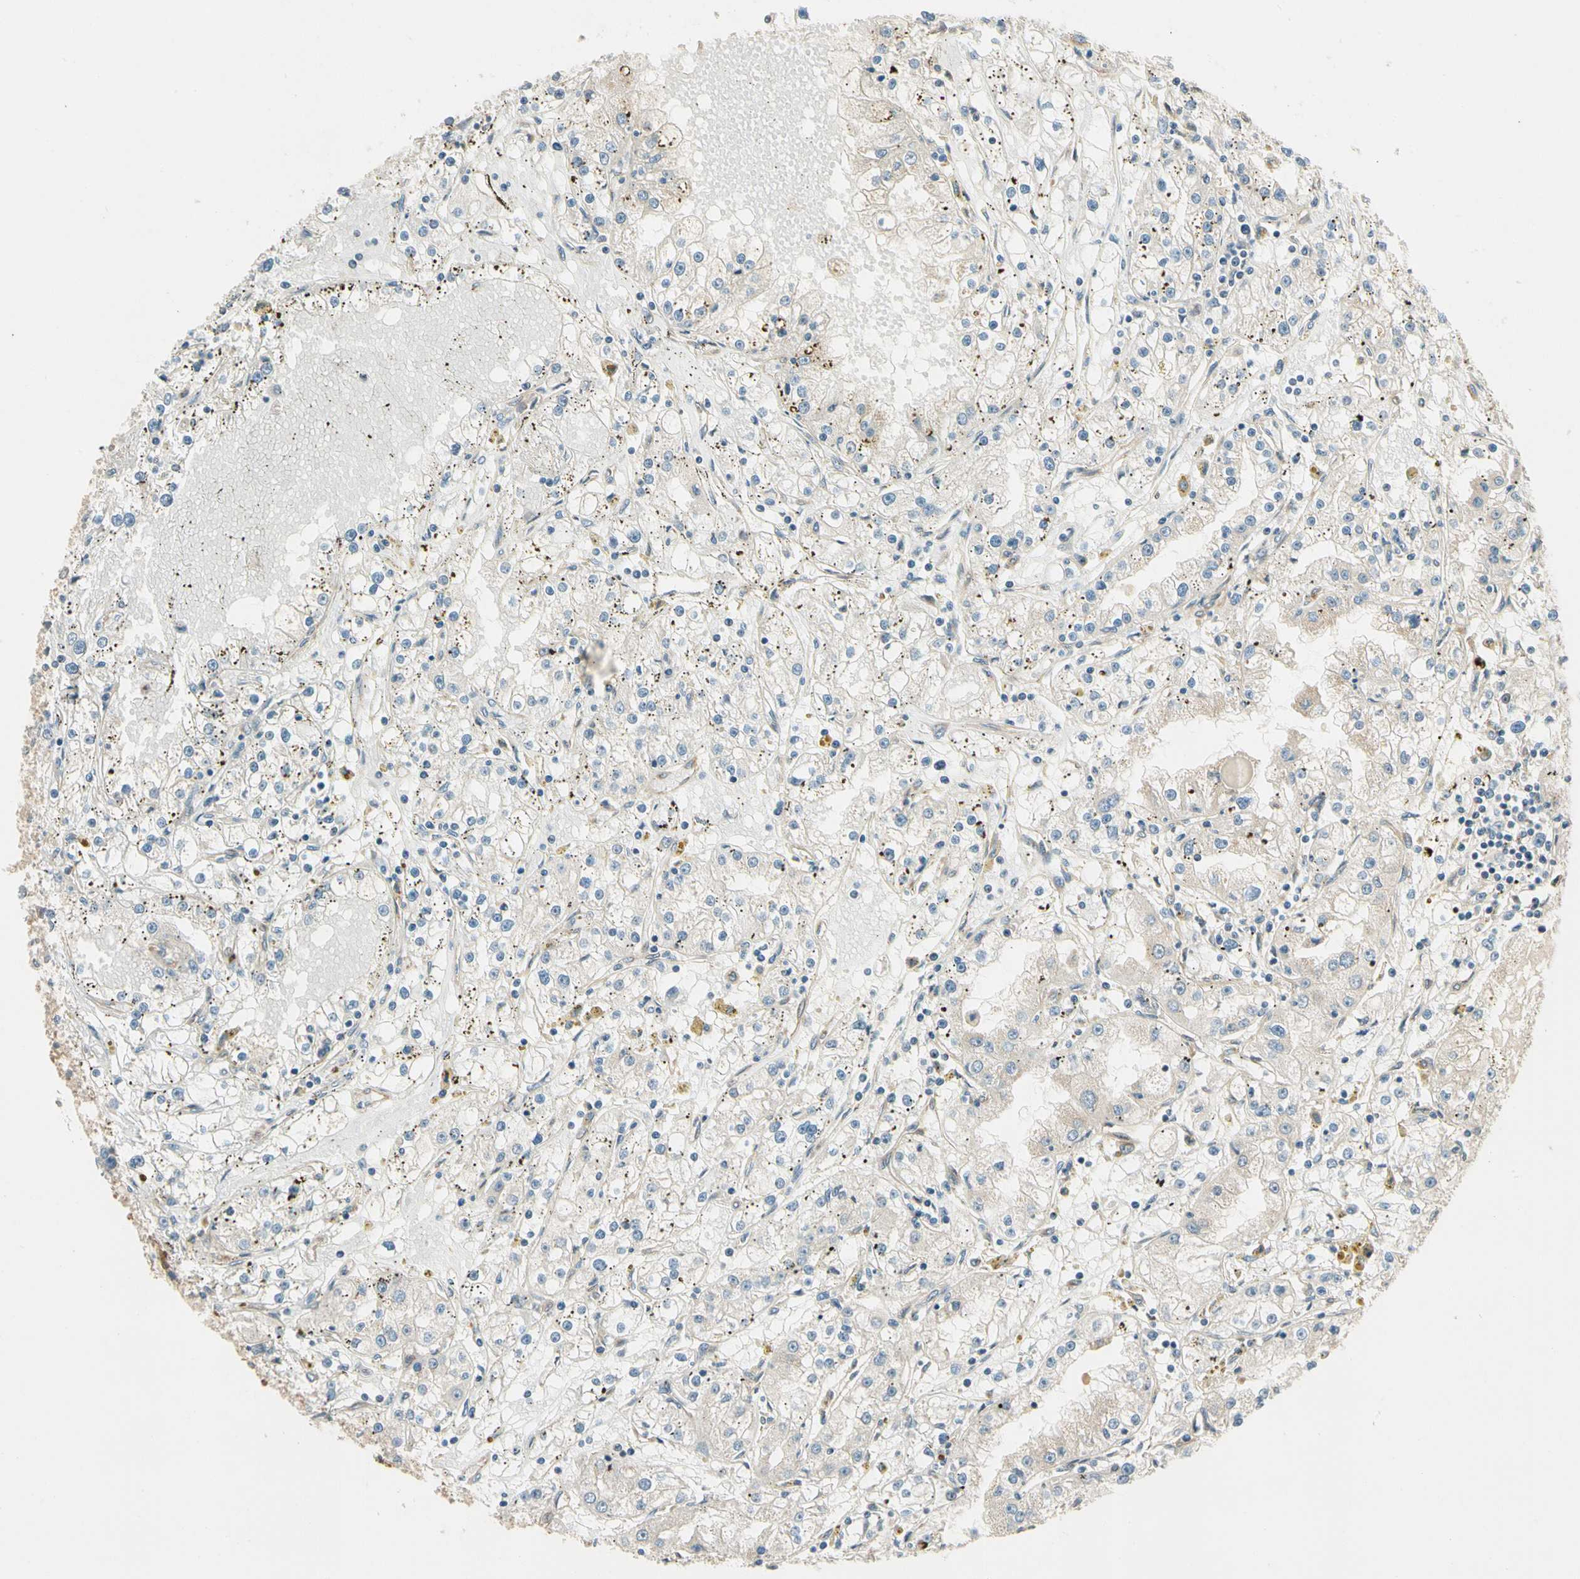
{"staining": {"intensity": "weak", "quantity": "25%-75%", "location": "cytoplasmic/membranous"}, "tissue": "renal cancer", "cell_type": "Tumor cells", "image_type": "cancer", "snomed": [{"axis": "morphology", "description": "Adenocarcinoma, NOS"}, {"axis": "topography", "description": "Kidney"}], "caption": "Immunohistochemical staining of human renal cancer demonstrates low levels of weak cytoplasmic/membranous protein staining in approximately 25%-75% of tumor cells.", "gene": "ROCK2", "patient": {"sex": "male", "age": 56}}